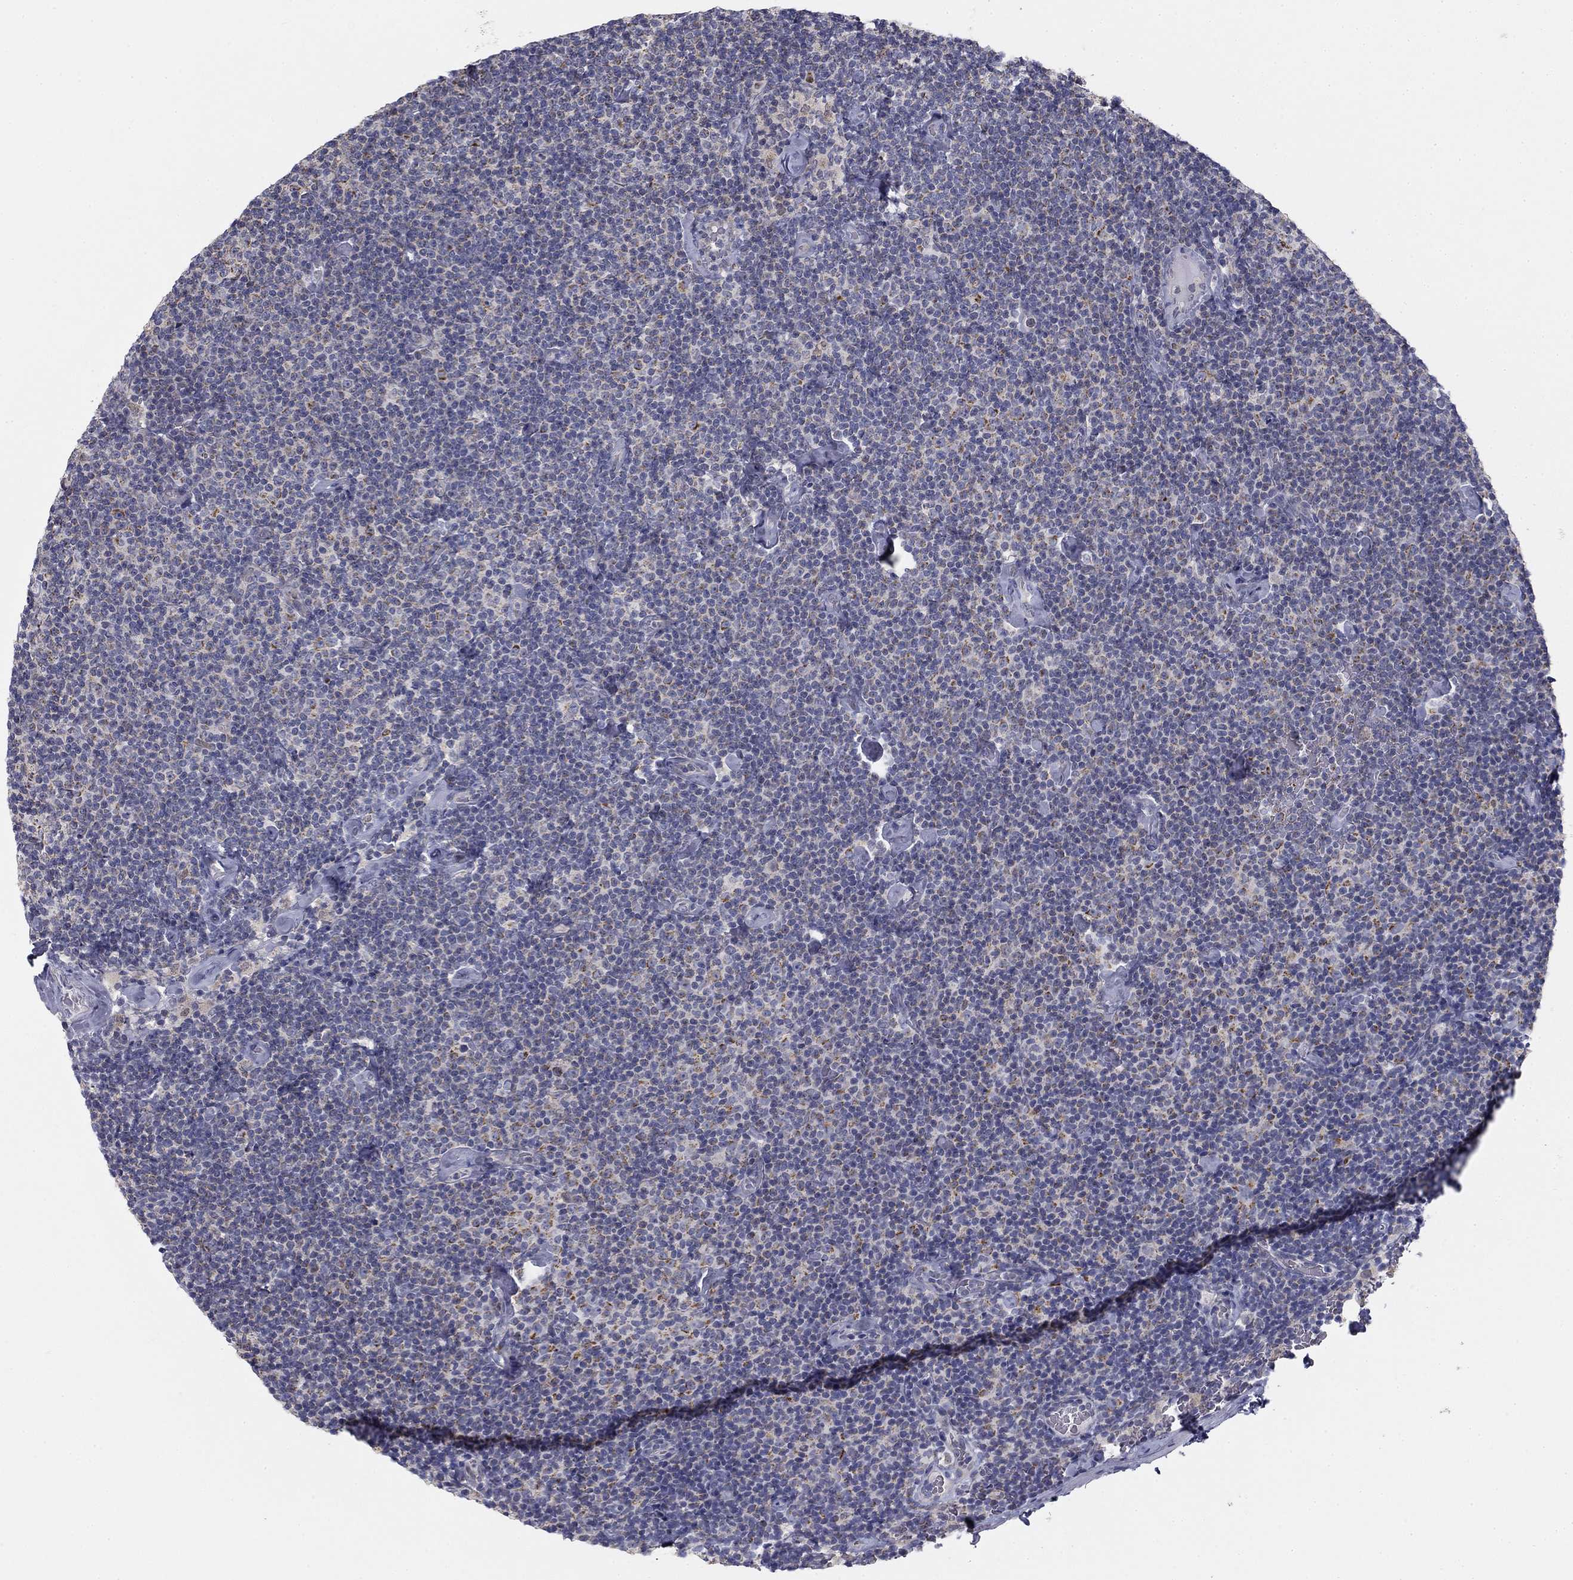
{"staining": {"intensity": "negative", "quantity": "none", "location": "none"}, "tissue": "lymphoma", "cell_type": "Tumor cells", "image_type": "cancer", "snomed": [{"axis": "morphology", "description": "Malignant lymphoma, non-Hodgkin's type, Low grade"}, {"axis": "topography", "description": "Lymph node"}], "caption": "High magnification brightfield microscopy of lymphoma stained with DAB (brown) and counterstained with hematoxylin (blue): tumor cells show no significant positivity. (Stains: DAB immunohistochemistry (IHC) with hematoxylin counter stain, Microscopy: brightfield microscopy at high magnification).", "gene": "SLC2A9", "patient": {"sex": "male", "age": 81}}